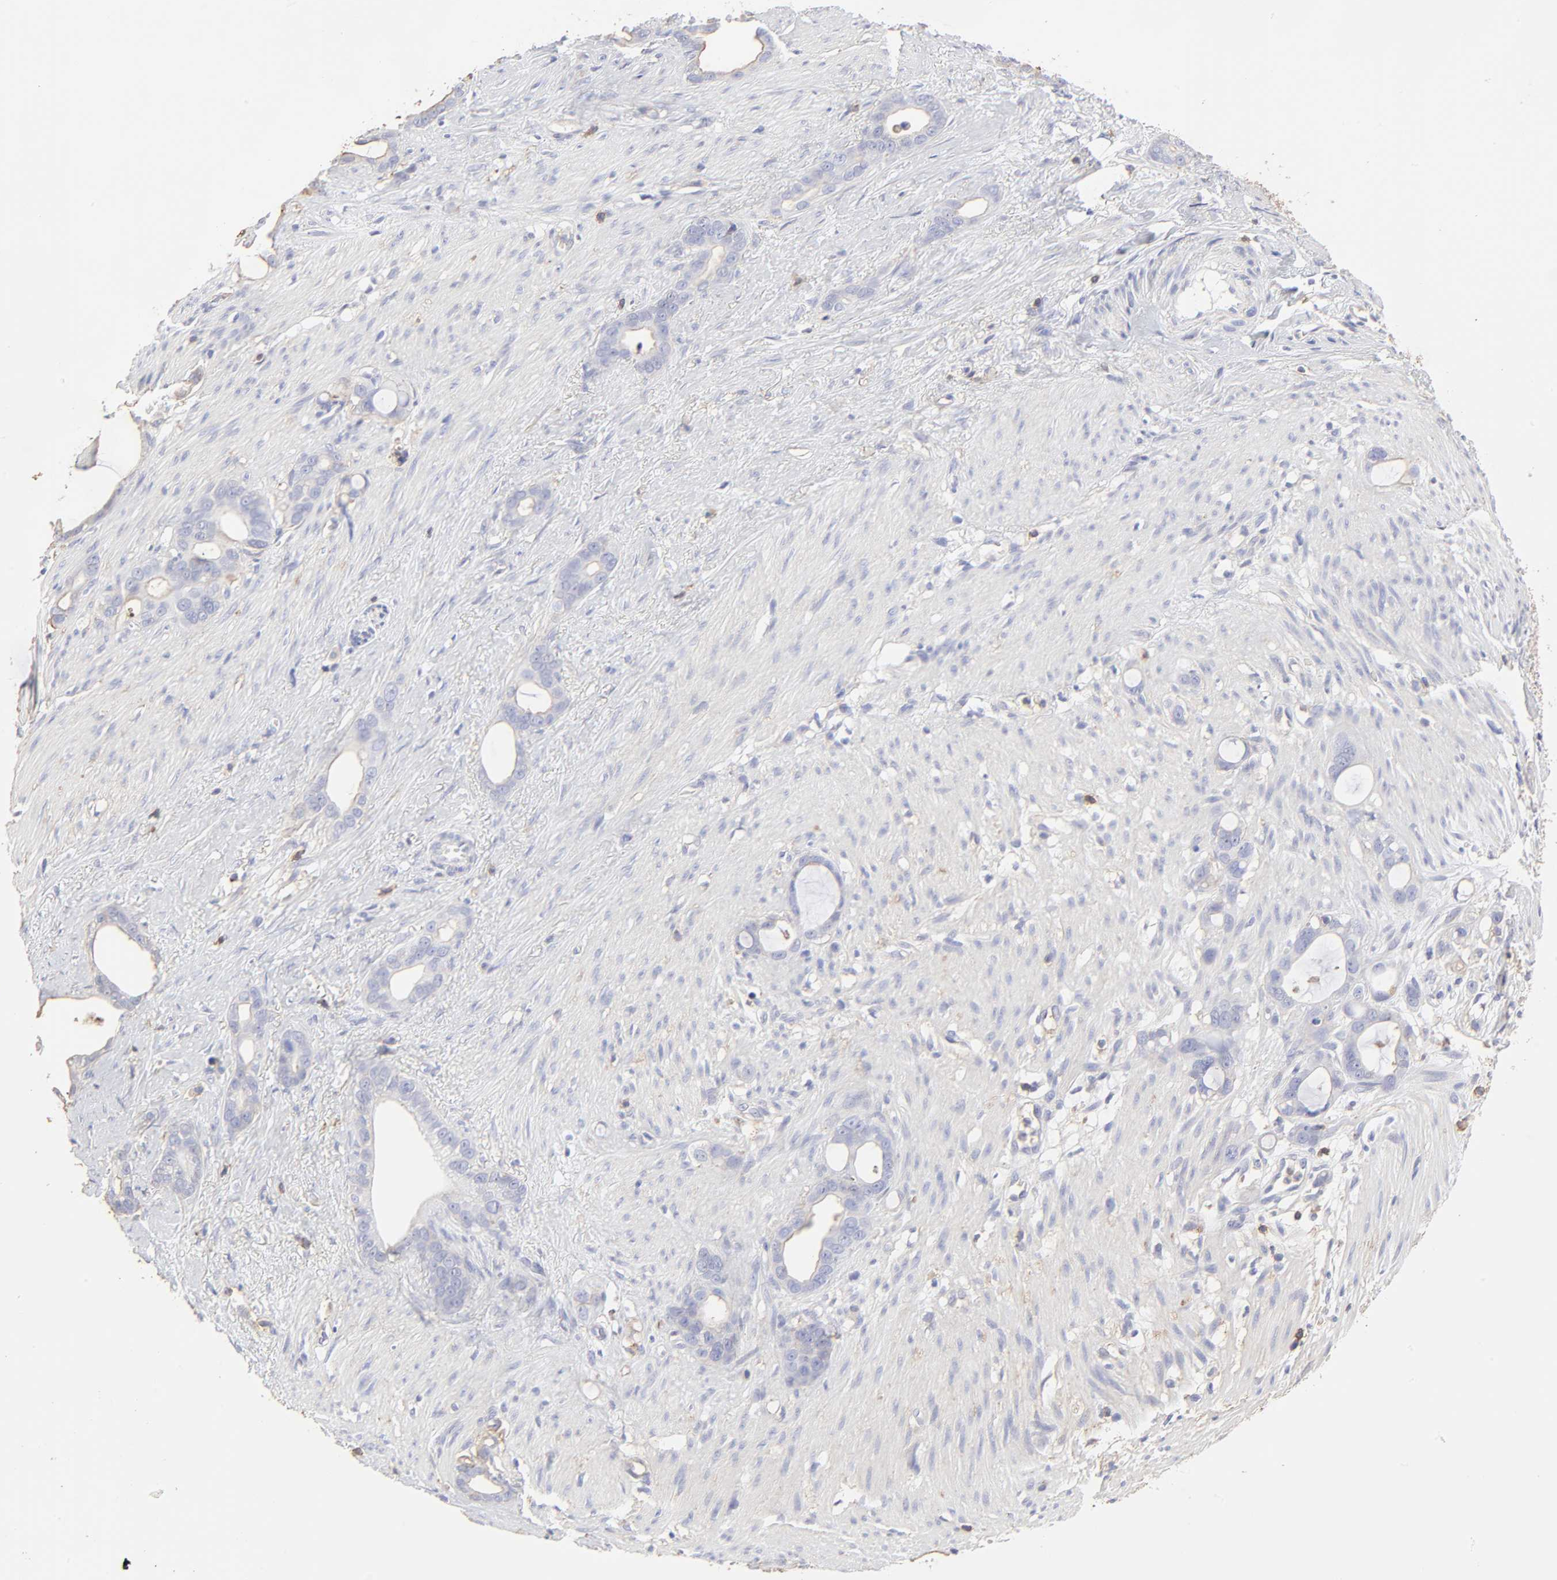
{"staining": {"intensity": "negative", "quantity": "none", "location": "none"}, "tissue": "stomach cancer", "cell_type": "Tumor cells", "image_type": "cancer", "snomed": [{"axis": "morphology", "description": "Adenocarcinoma, NOS"}, {"axis": "topography", "description": "Stomach"}], "caption": "Image shows no protein expression in tumor cells of adenocarcinoma (stomach) tissue.", "gene": "ANXA6", "patient": {"sex": "female", "age": 75}}